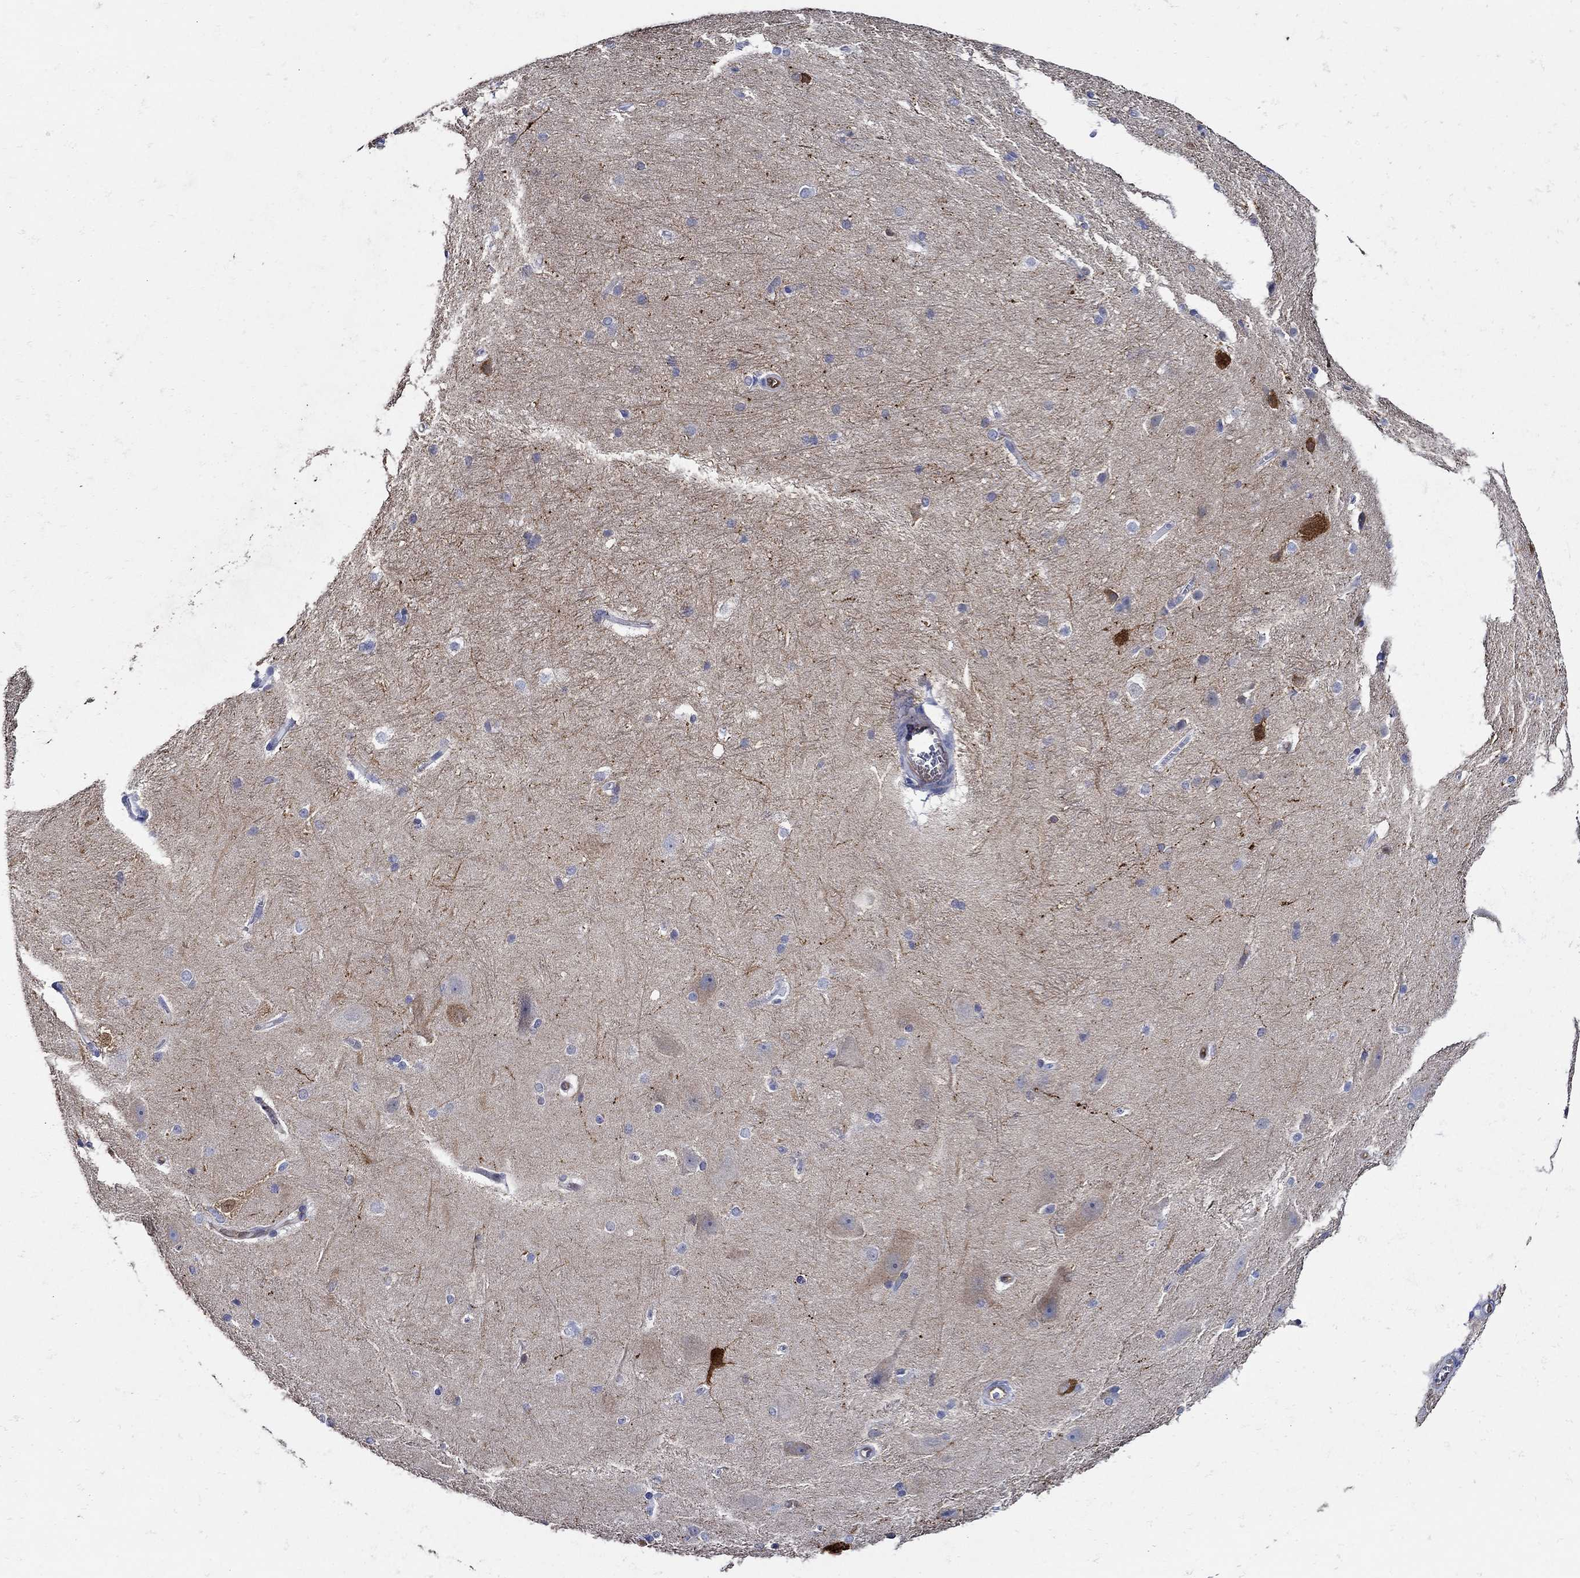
{"staining": {"intensity": "negative", "quantity": "none", "location": "none"}, "tissue": "hippocampus", "cell_type": "Glial cells", "image_type": "normal", "snomed": [{"axis": "morphology", "description": "Normal tissue, NOS"}, {"axis": "topography", "description": "Cerebral cortex"}, {"axis": "topography", "description": "Hippocampus"}], "caption": "Glial cells show no significant expression in unremarkable hippocampus.", "gene": "NOS1", "patient": {"sex": "female", "age": 19}}